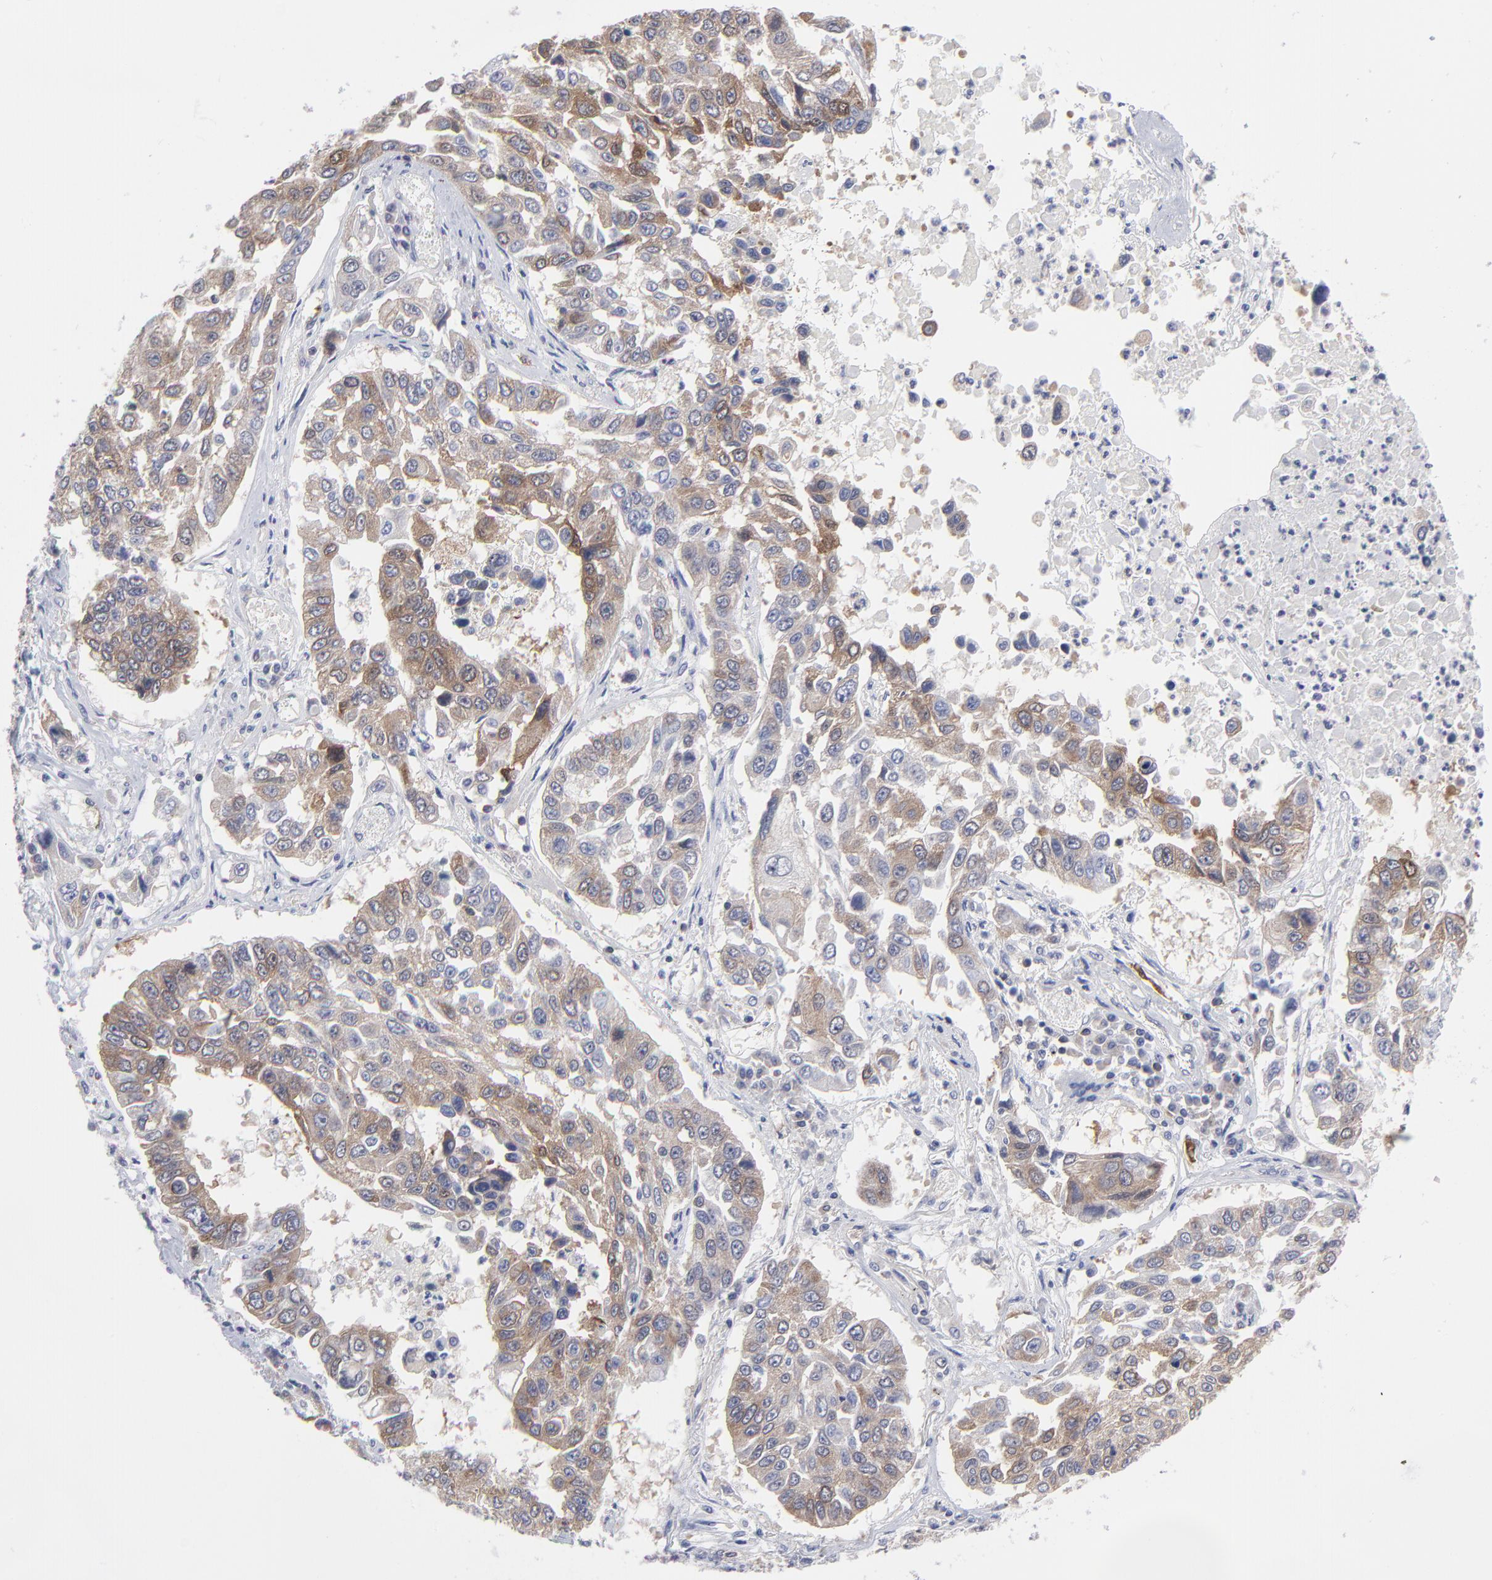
{"staining": {"intensity": "weak", "quantity": "<25%", "location": "cytoplasmic/membranous"}, "tissue": "lung cancer", "cell_type": "Tumor cells", "image_type": "cancer", "snomed": [{"axis": "morphology", "description": "Squamous cell carcinoma, NOS"}, {"axis": "topography", "description": "Lung"}], "caption": "This photomicrograph is of lung squamous cell carcinoma stained with immunohistochemistry to label a protein in brown with the nuclei are counter-stained blue. There is no positivity in tumor cells. (IHC, brightfield microscopy, high magnification).", "gene": "NFKBIA", "patient": {"sex": "male", "age": 71}}